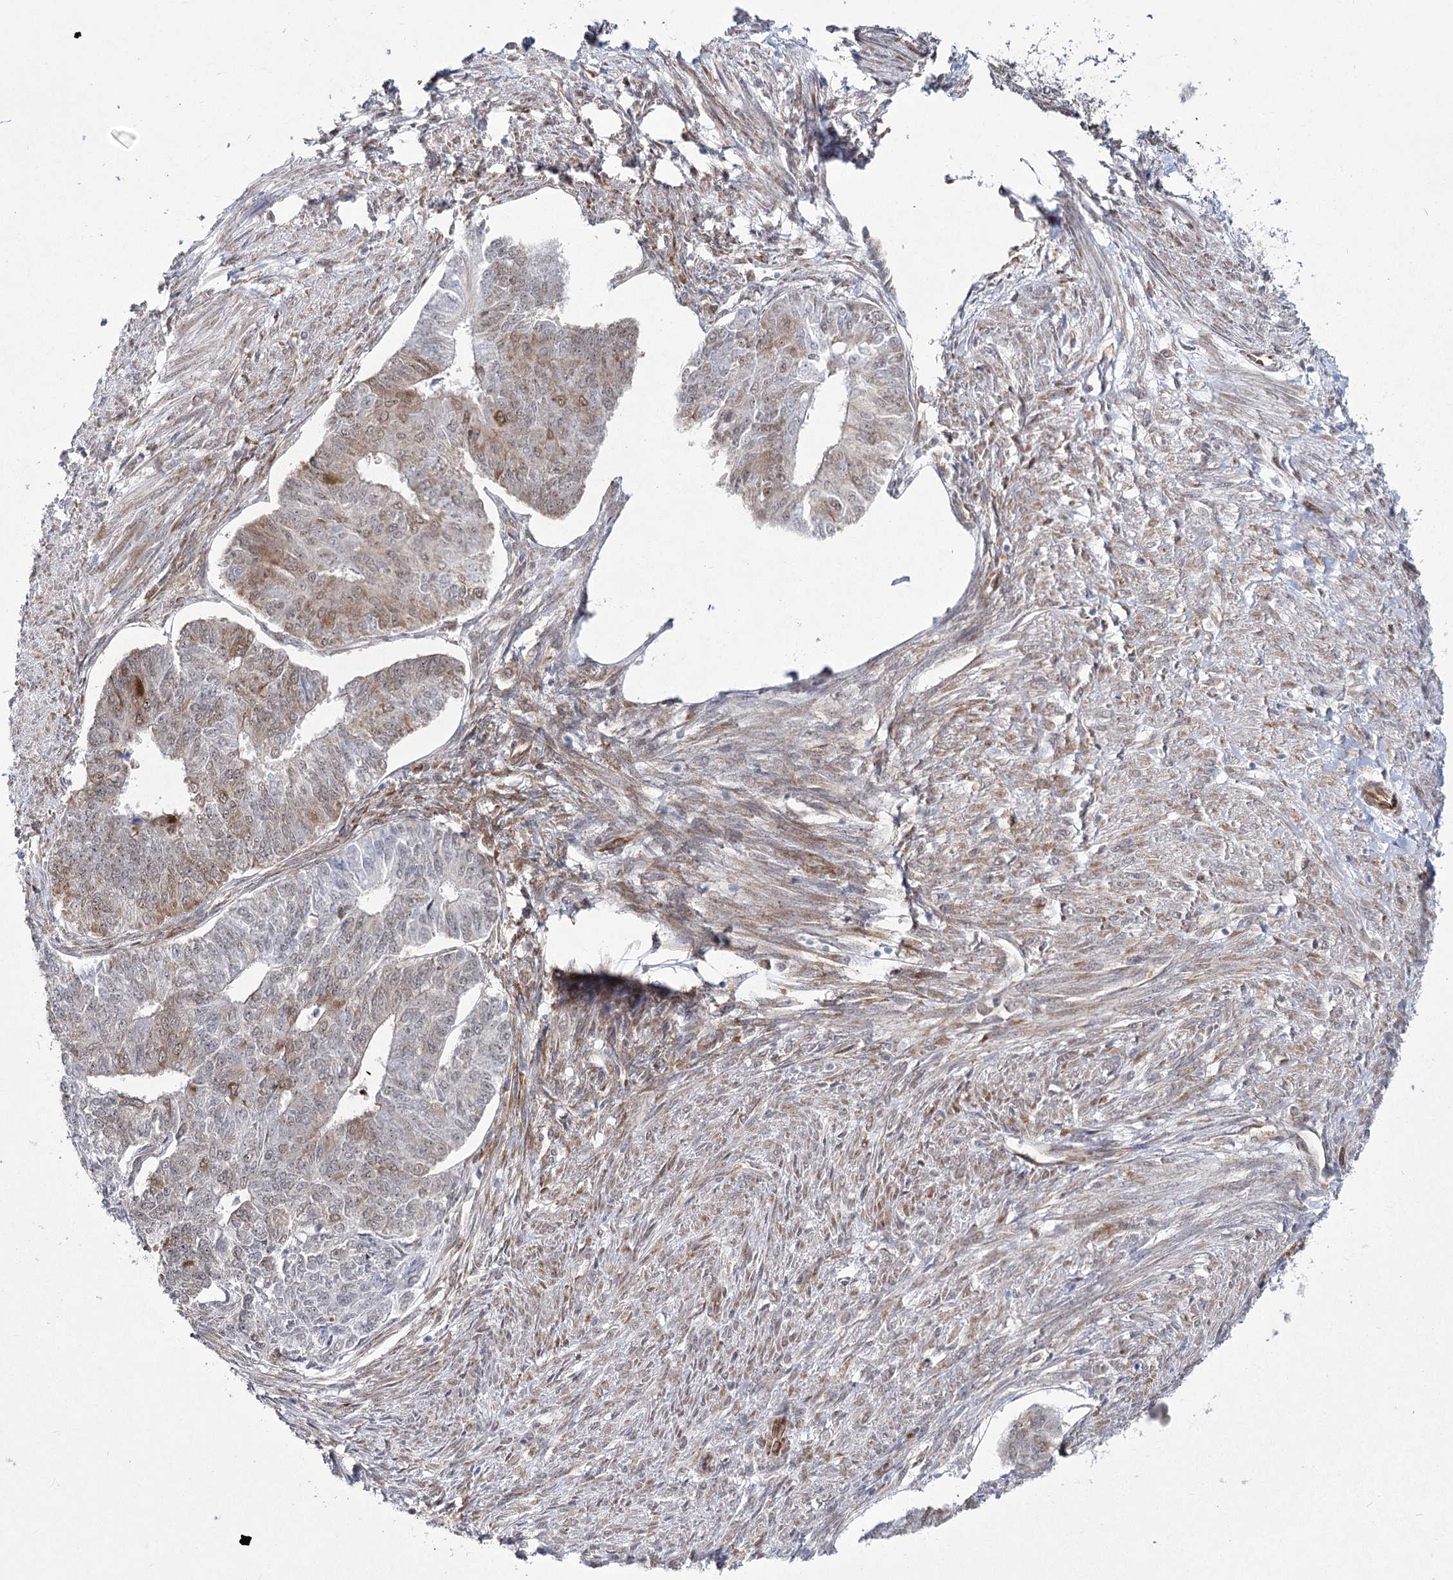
{"staining": {"intensity": "moderate", "quantity": ">75%", "location": "cytoplasmic/membranous"}, "tissue": "endometrial cancer", "cell_type": "Tumor cells", "image_type": "cancer", "snomed": [{"axis": "morphology", "description": "Adenocarcinoma, NOS"}, {"axis": "topography", "description": "Endometrium"}], "caption": "Immunohistochemical staining of human endometrial adenocarcinoma reveals moderate cytoplasmic/membranous protein expression in about >75% of tumor cells.", "gene": "YBX3", "patient": {"sex": "female", "age": 32}}